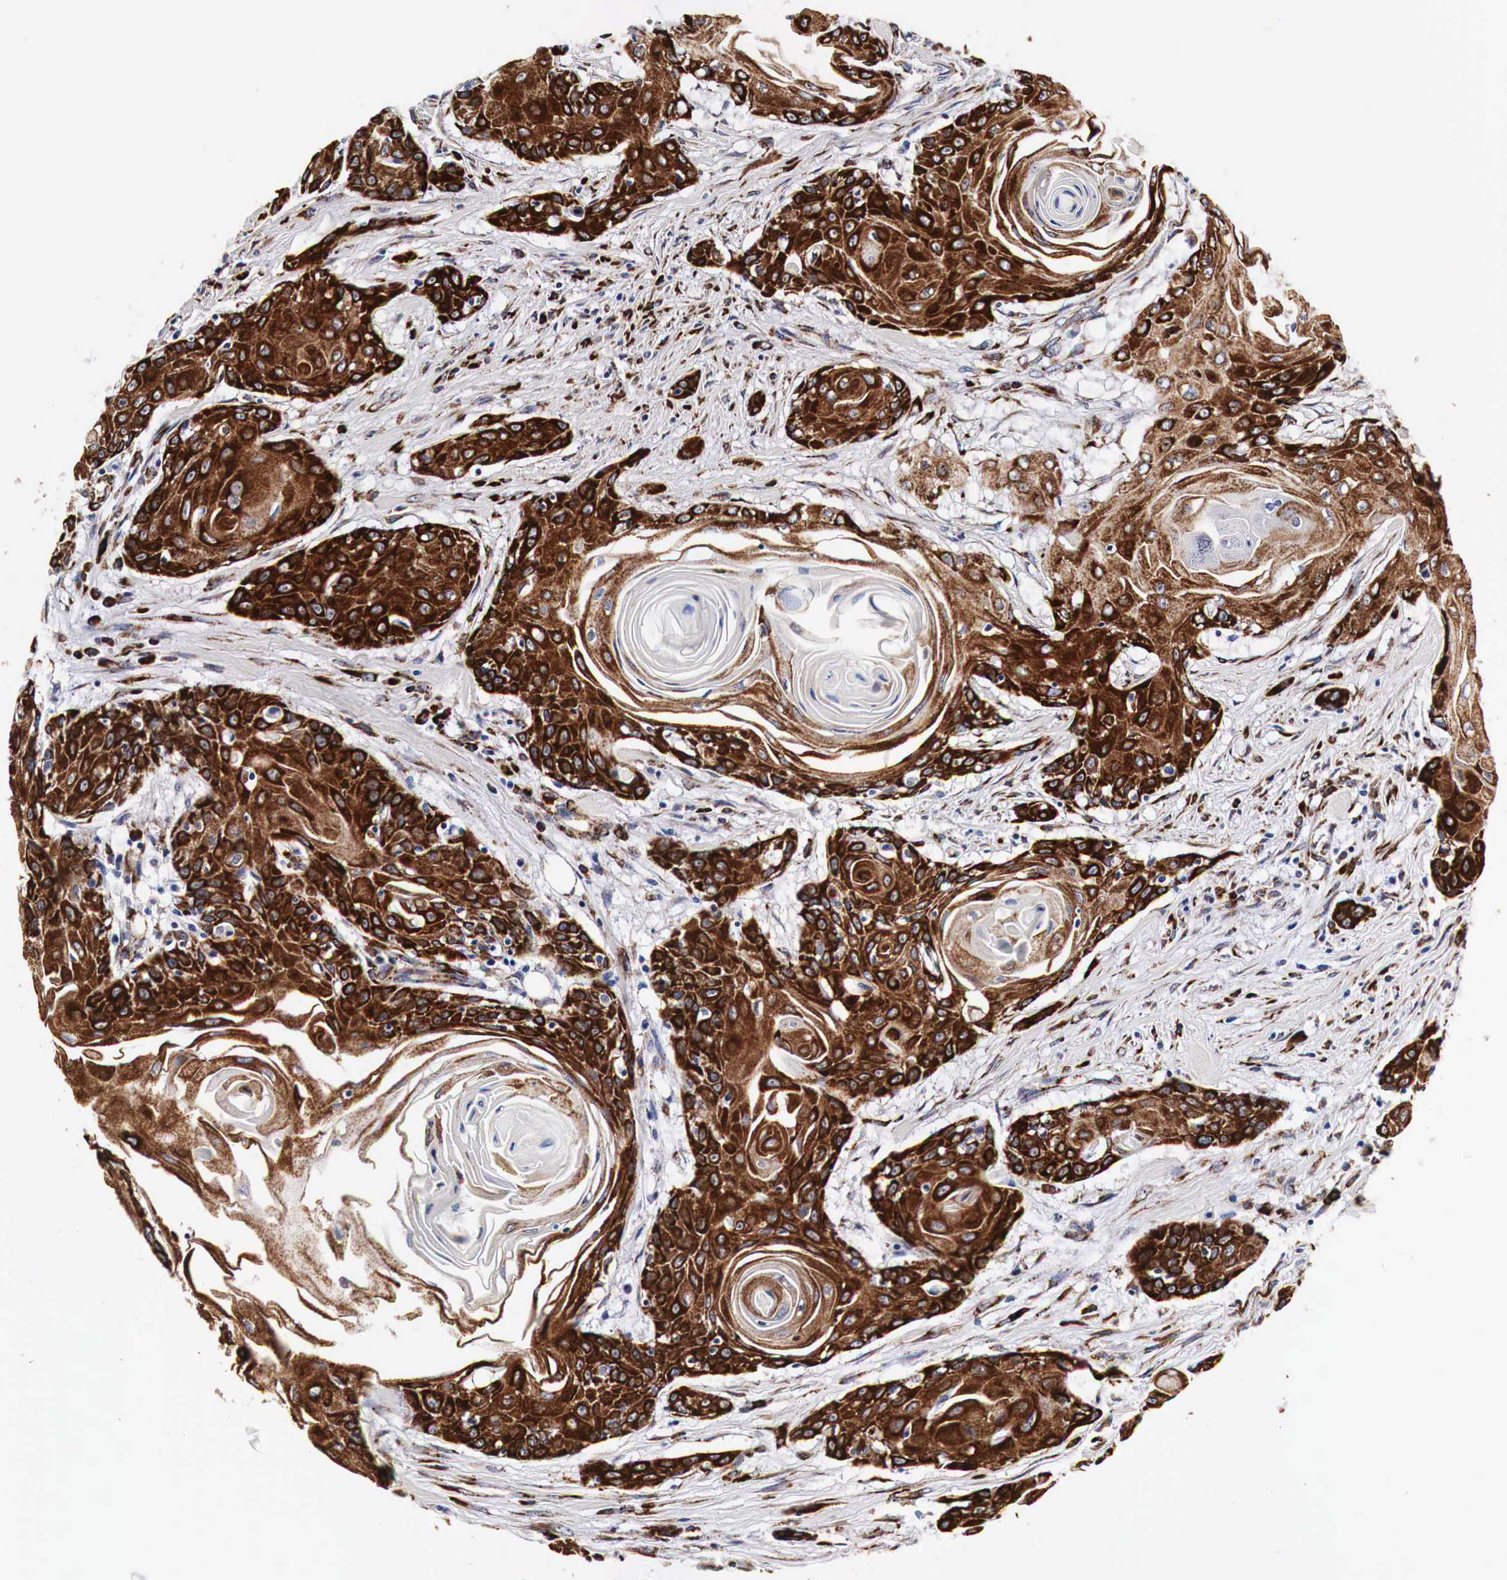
{"staining": {"intensity": "strong", "quantity": ">75%", "location": "cytoplasmic/membranous"}, "tissue": "head and neck cancer", "cell_type": "Tumor cells", "image_type": "cancer", "snomed": [{"axis": "morphology", "description": "Squamous cell carcinoma, NOS"}, {"axis": "morphology", "description": "Squamous cell carcinoma, metastatic, NOS"}, {"axis": "topography", "description": "Lymph node"}, {"axis": "topography", "description": "Salivary gland"}, {"axis": "topography", "description": "Head-Neck"}], "caption": "An immunohistochemistry image of neoplastic tissue is shown. Protein staining in brown highlights strong cytoplasmic/membranous positivity in head and neck cancer (squamous cell carcinoma) within tumor cells.", "gene": "CKAP4", "patient": {"sex": "female", "age": 74}}